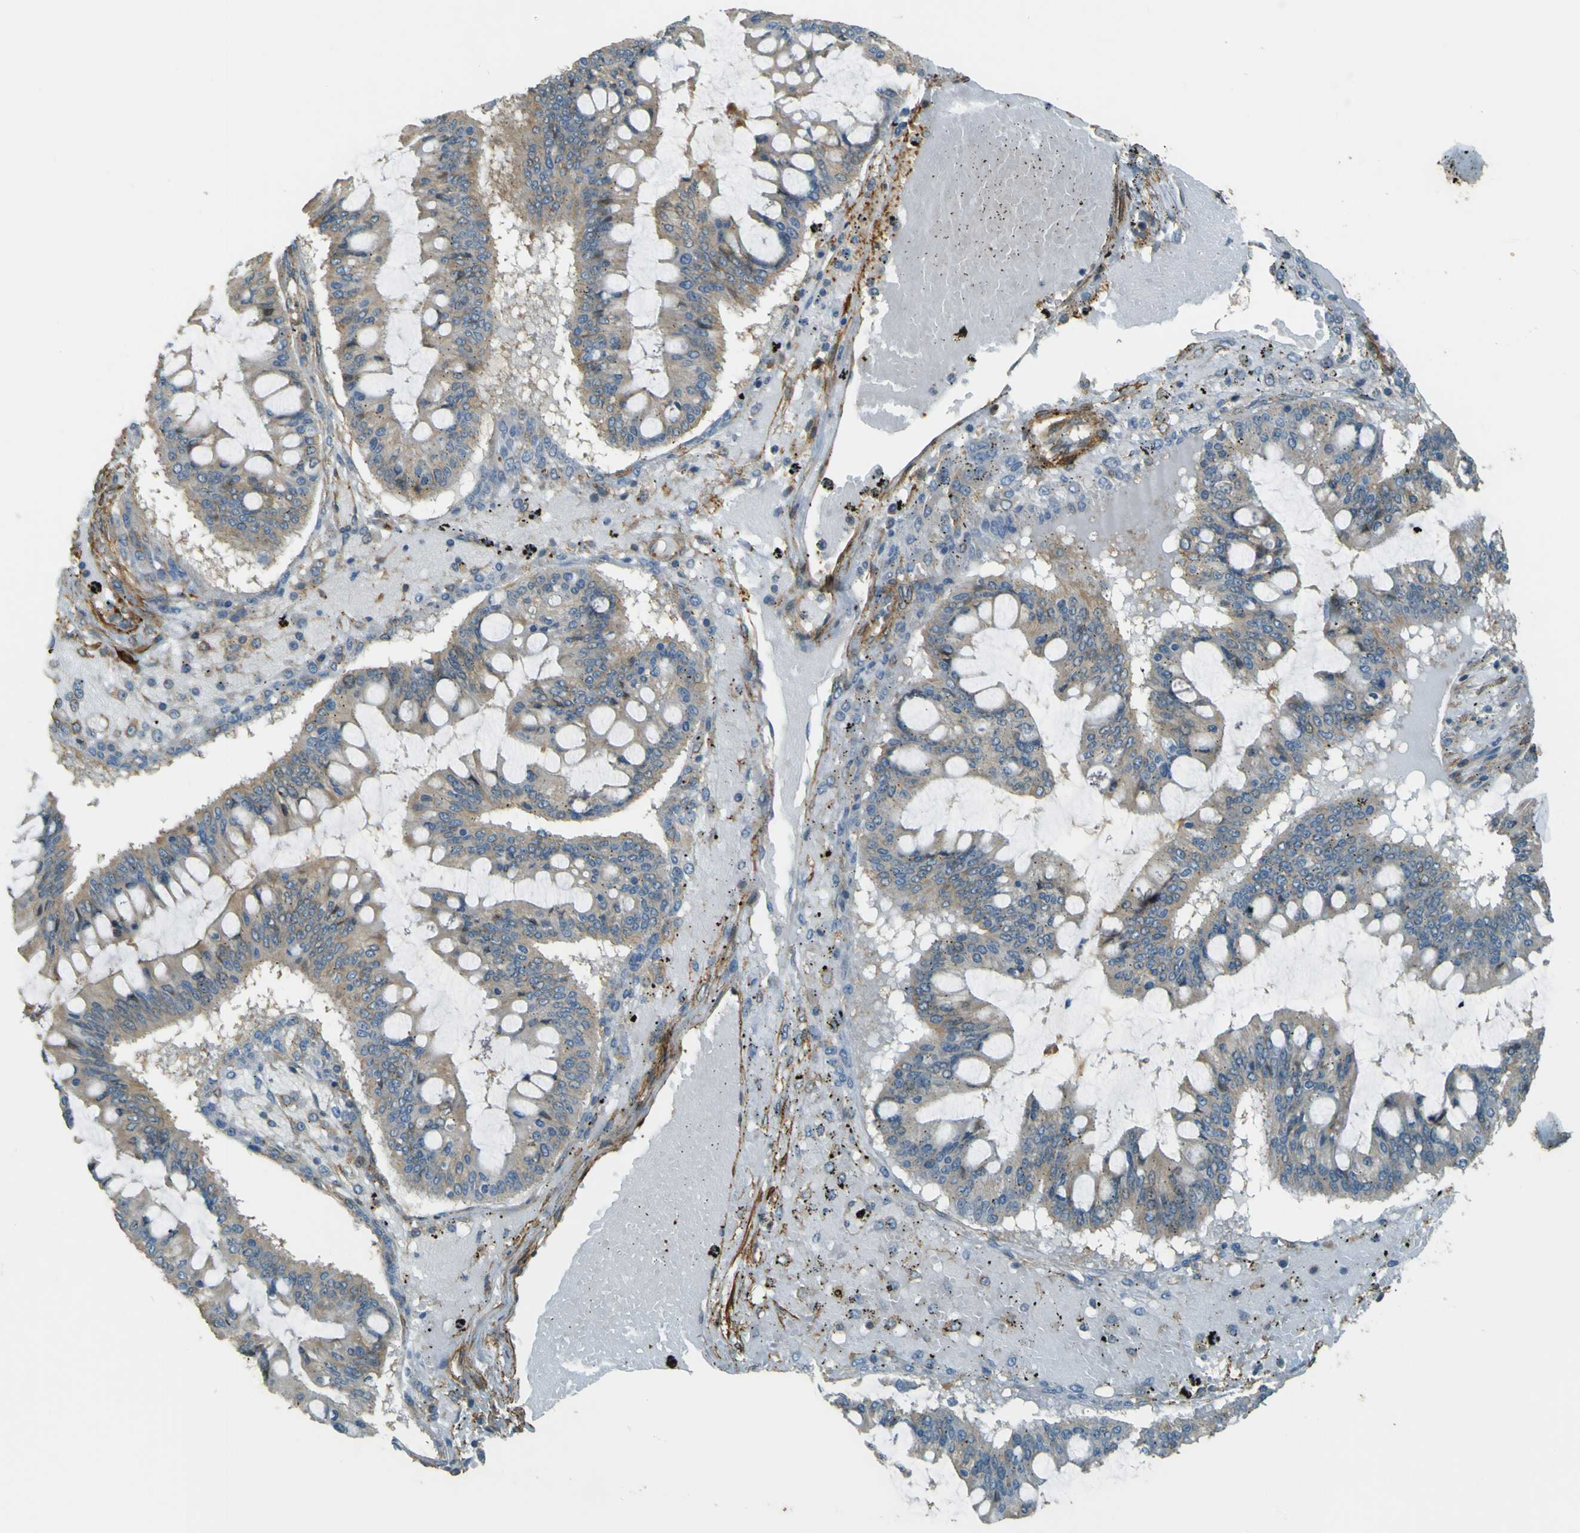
{"staining": {"intensity": "moderate", "quantity": "25%-75%", "location": "cytoplasmic/membranous"}, "tissue": "ovarian cancer", "cell_type": "Tumor cells", "image_type": "cancer", "snomed": [{"axis": "morphology", "description": "Cystadenocarcinoma, mucinous, NOS"}, {"axis": "topography", "description": "Ovary"}], "caption": "This micrograph demonstrates immunohistochemistry staining of ovarian cancer (mucinous cystadenocarcinoma), with medium moderate cytoplasmic/membranous expression in approximately 25%-75% of tumor cells.", "gene": "NEXN", "patient": {"sex": "female", "age": 73}}